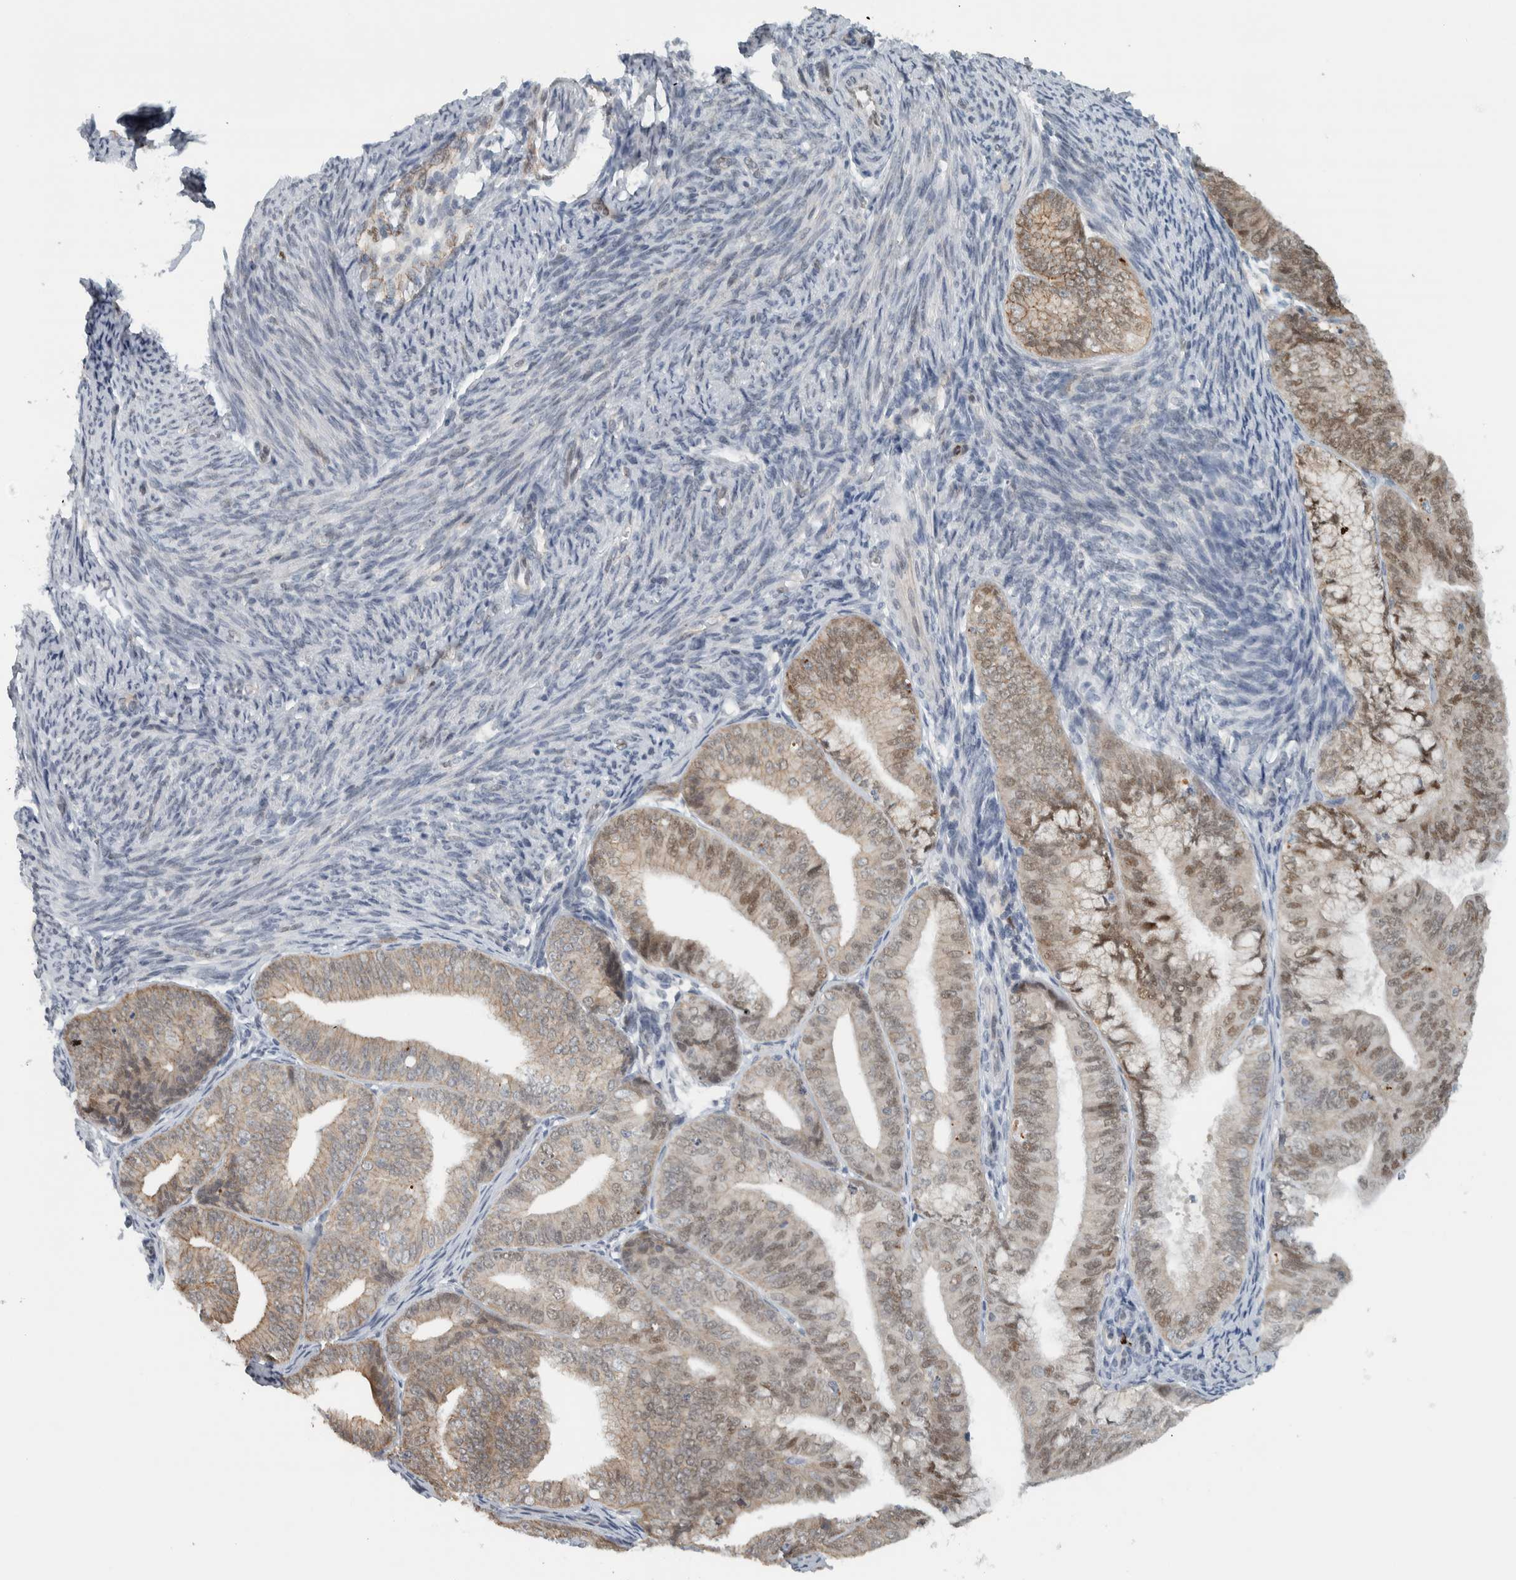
{"staining": {"intensity": "moderate", "quantity": "25%-75%", "location": "nuclear"}, "tissue": "endometrial cancer", "cell_type": "Tumor cells", "image_type": "cancer", "snomed": [{"axis": "morphology", "description": "Adenocarcinoma, NOS"}, {"axis": "topography", "description": "Endometrium"}], "caption": "The micrograph exhibits a brown stain indicating the presence of a protein in the nuclear of tumor cells in adenocarcinoma (endometrial). Using DAB (3,3'-diaminobenzidine) (brown) and hematoxylin (blue) stains, captured at high magnification using brightfield microscopy.", "gene": "ADPRM", "patient": {"sex": "female", "age": 63}}